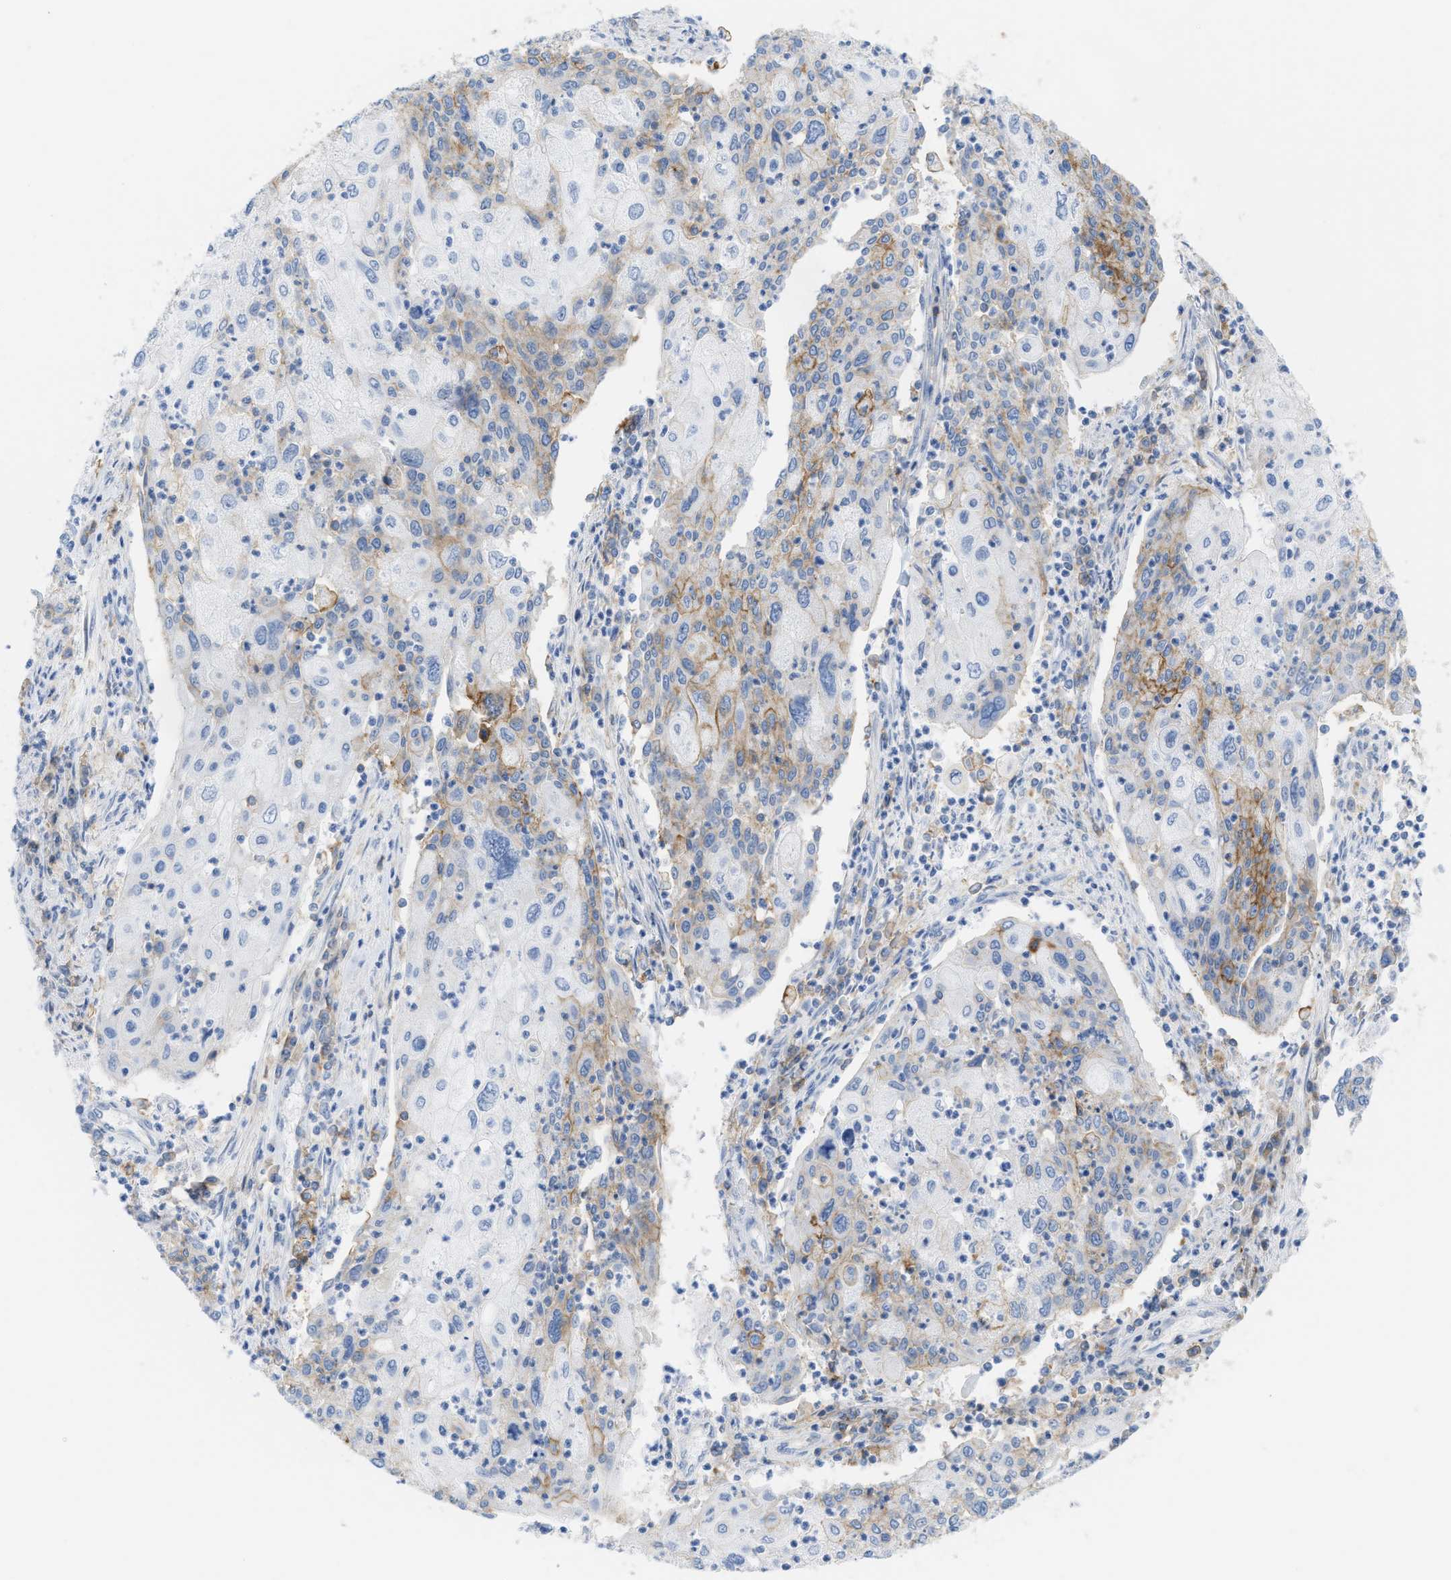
{"staining": {"intensity": "moderate", "quantity": "<25%", "location": "cytoplasmic/membranous"}, "tissue": "cervical cancer", "cell_type": "Tumor cells", "image_type": "cancer", "snomed": [{"axis": "morphology", "description": "Squamous cell carcinoma, NOS"}, {"axis": "topography", "description": "Cervix"}], "caption": "Cervical cancer (squamous cell carcinoma) stained for a protein shows moderate cytoplasmic/membranous positivity in tumor cells. Nuclei are stained in blue.", "gene": "SLC3A2", "patient": {"sex": "female", "age": 40}}